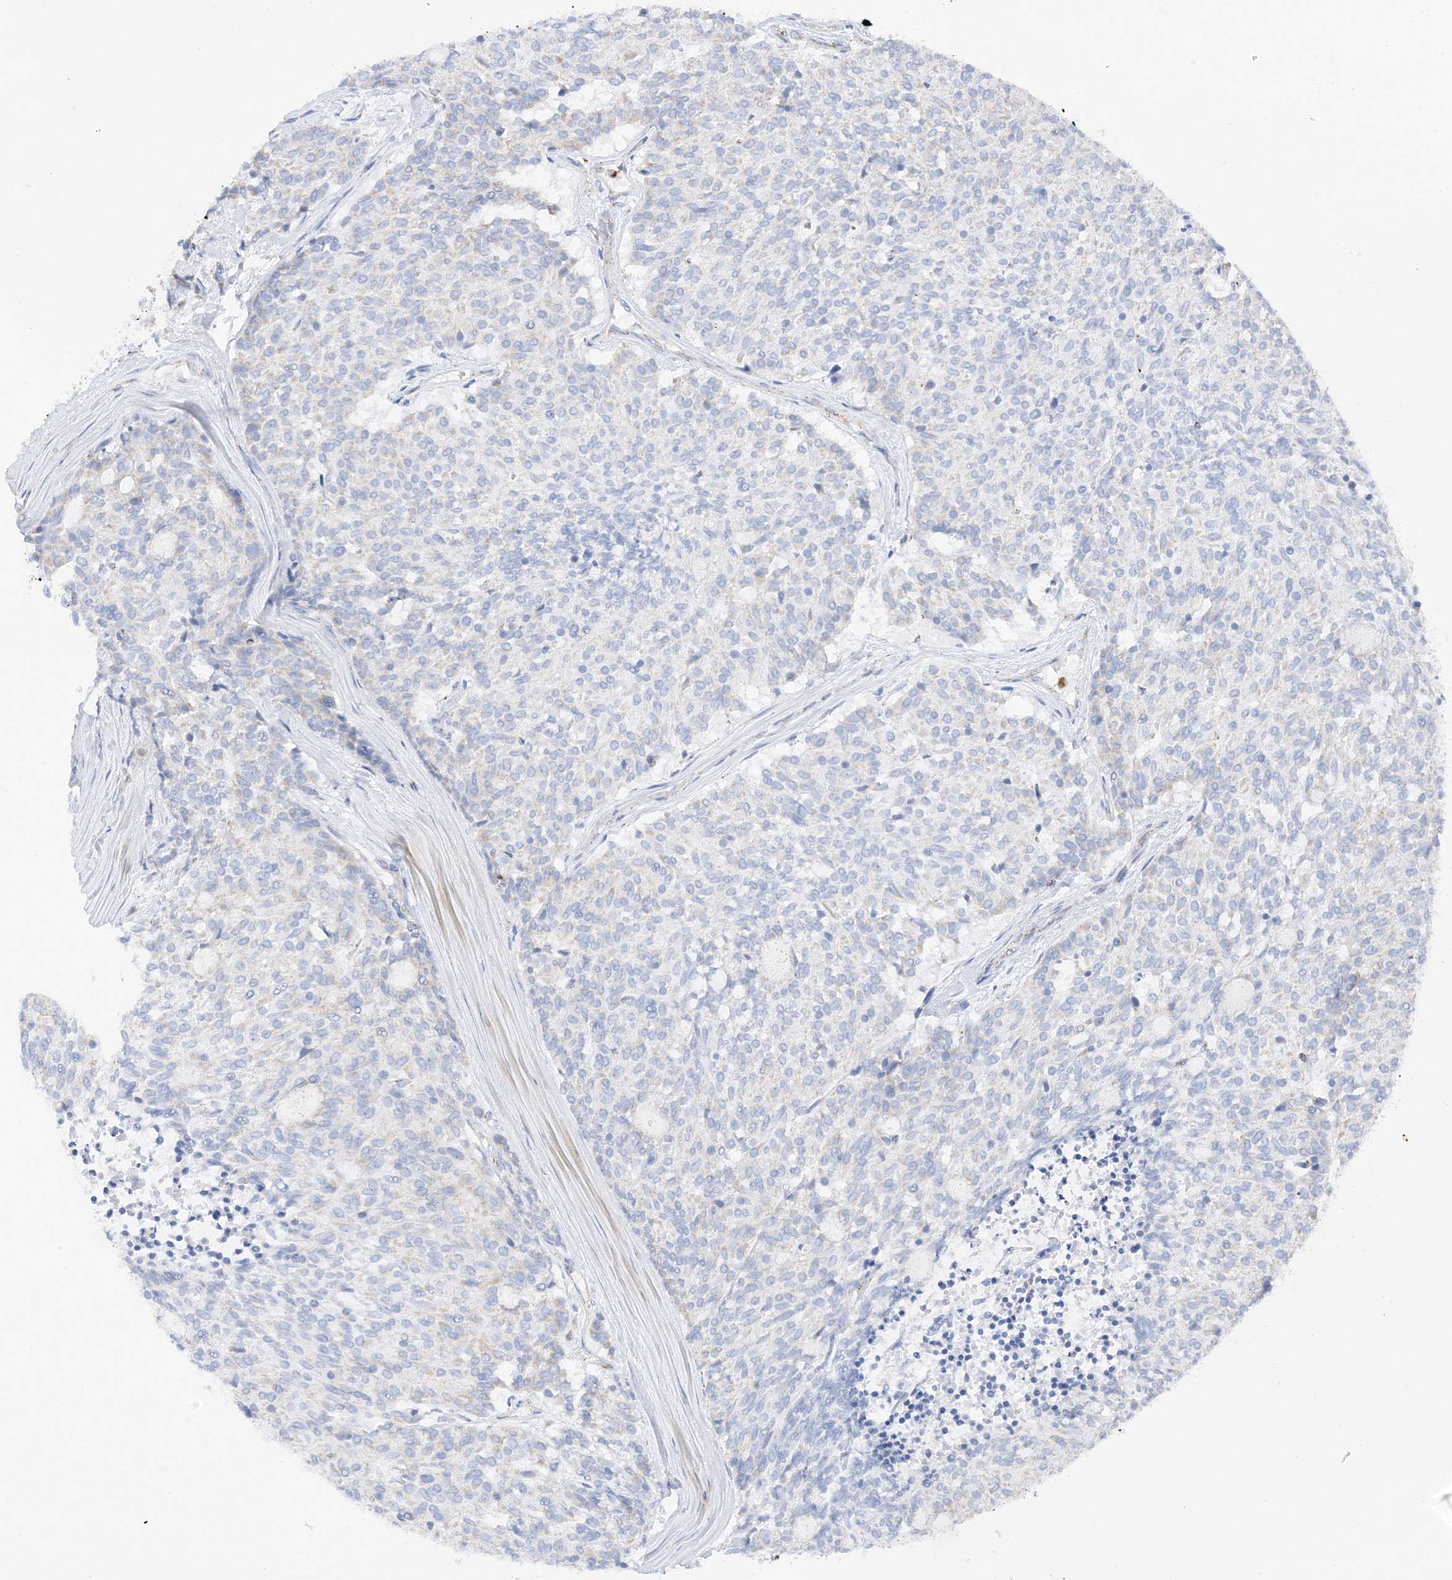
{"staining": {"intensity": "negative", "quantity": "none", "location": "none"}, "tissue": "carcinoid", "cell_type": "Tumor cells", "image_type": "cancer", "snomed": [{"axis": "morphology", "description": "Carcinoid, malignant, NOS"}, {"axis": "topography", "description": "Pancreas"}], "caption": "Human carcinoid stained for a protein using immunohistochemistry (IHC) exhibits no positivity in tumor cells.", "gene": "CAPN13", "patient": {"sex": "female", "age": 54}}